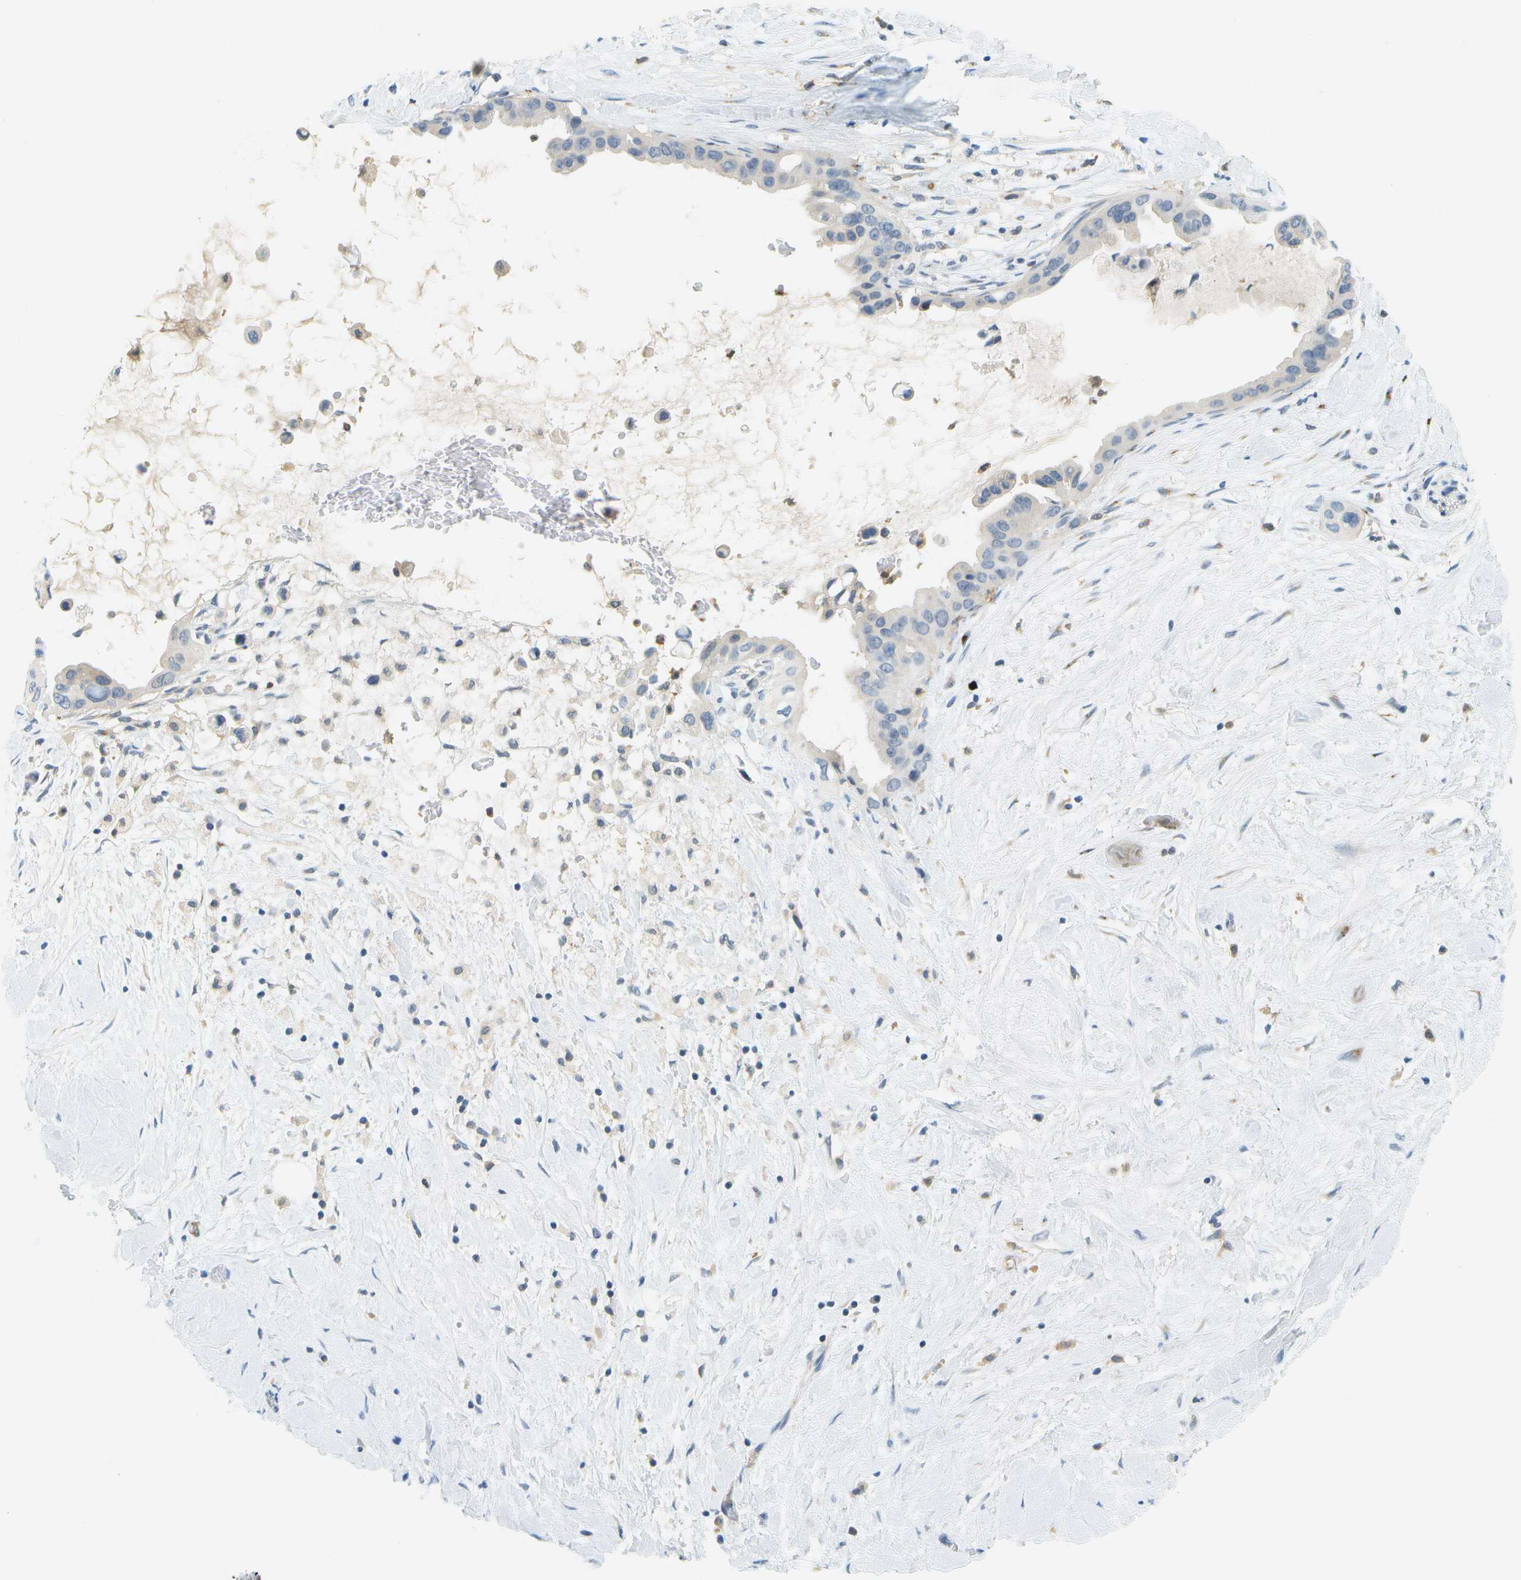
{"staining": {"intensity": "negative", "quantity": "none", "location": "none"}, "tissue": "pancreatic cancer", "cell_type": "Tumor cells", "image_type": "cancer", "snomed": [{"axis": "morphology", "description": "Adenocarcinoma, NOS"}, {"axis": "topography", "description": "Pancreas"}], "caption": "Immunohistochemical staining of pancreatic cancer reveals no significant positivity in tumor cells.", "gene": "RASGRP2", "patient": {"sex": "male", "age": 55}}